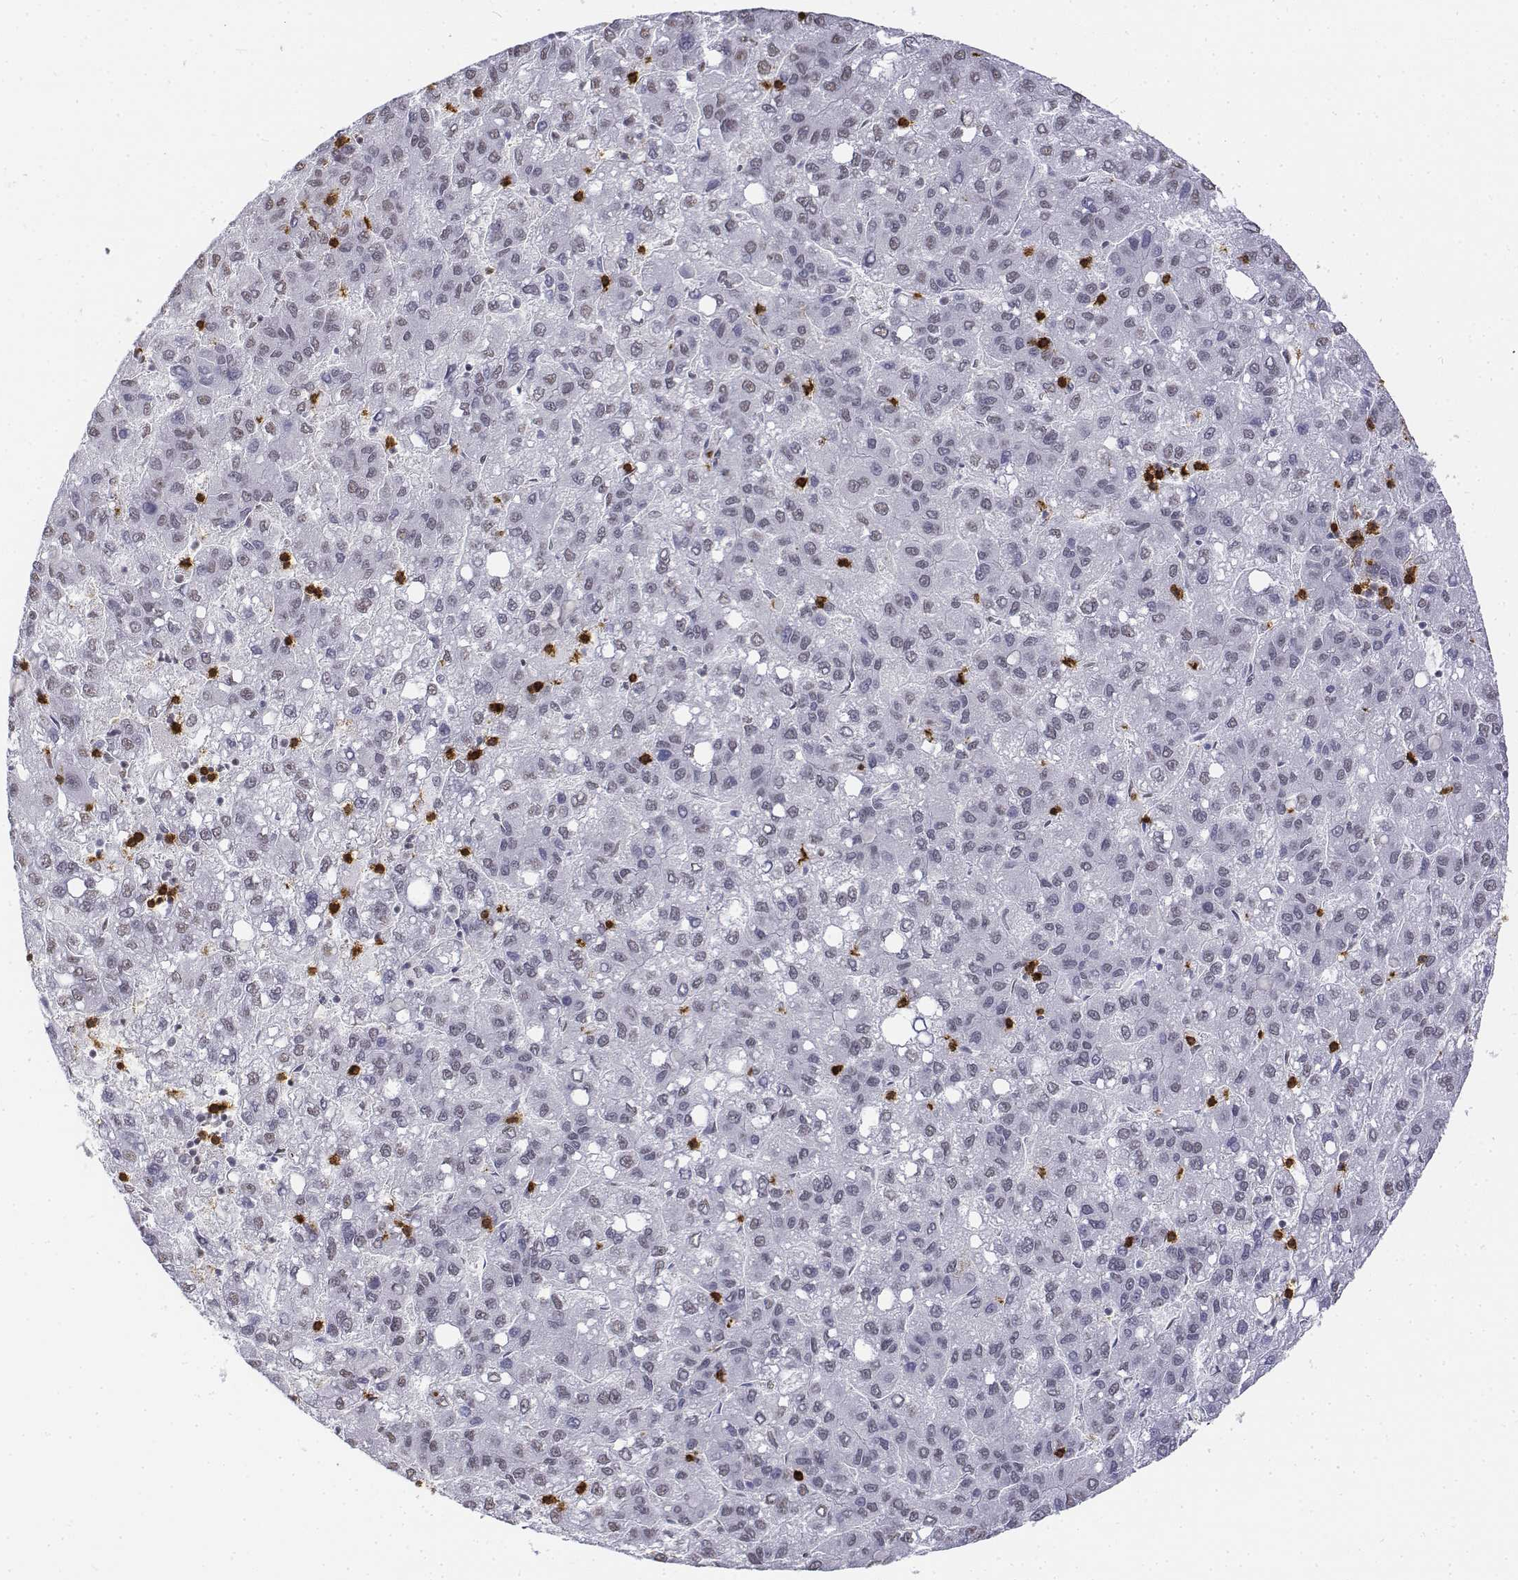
{"staining": {"intensity": "negative", "quantity": "none", "location": "none"}, "tissue": "liver cancer", "cell_type": "Tumor cells", "image_type": "cancer", "snomed": [{"axis": "morphology", "description": "Carcinoma, Hepatocellular, NOS"}, {"axis": "topography", "description": "Liver"}], "caption": "A photomicrograph of human liver cancer (hepatocellular carcinoma) is negative for staining in tumor cells.", "gene": "CD3E", "patient": {"sex": "female", "age": 82}}